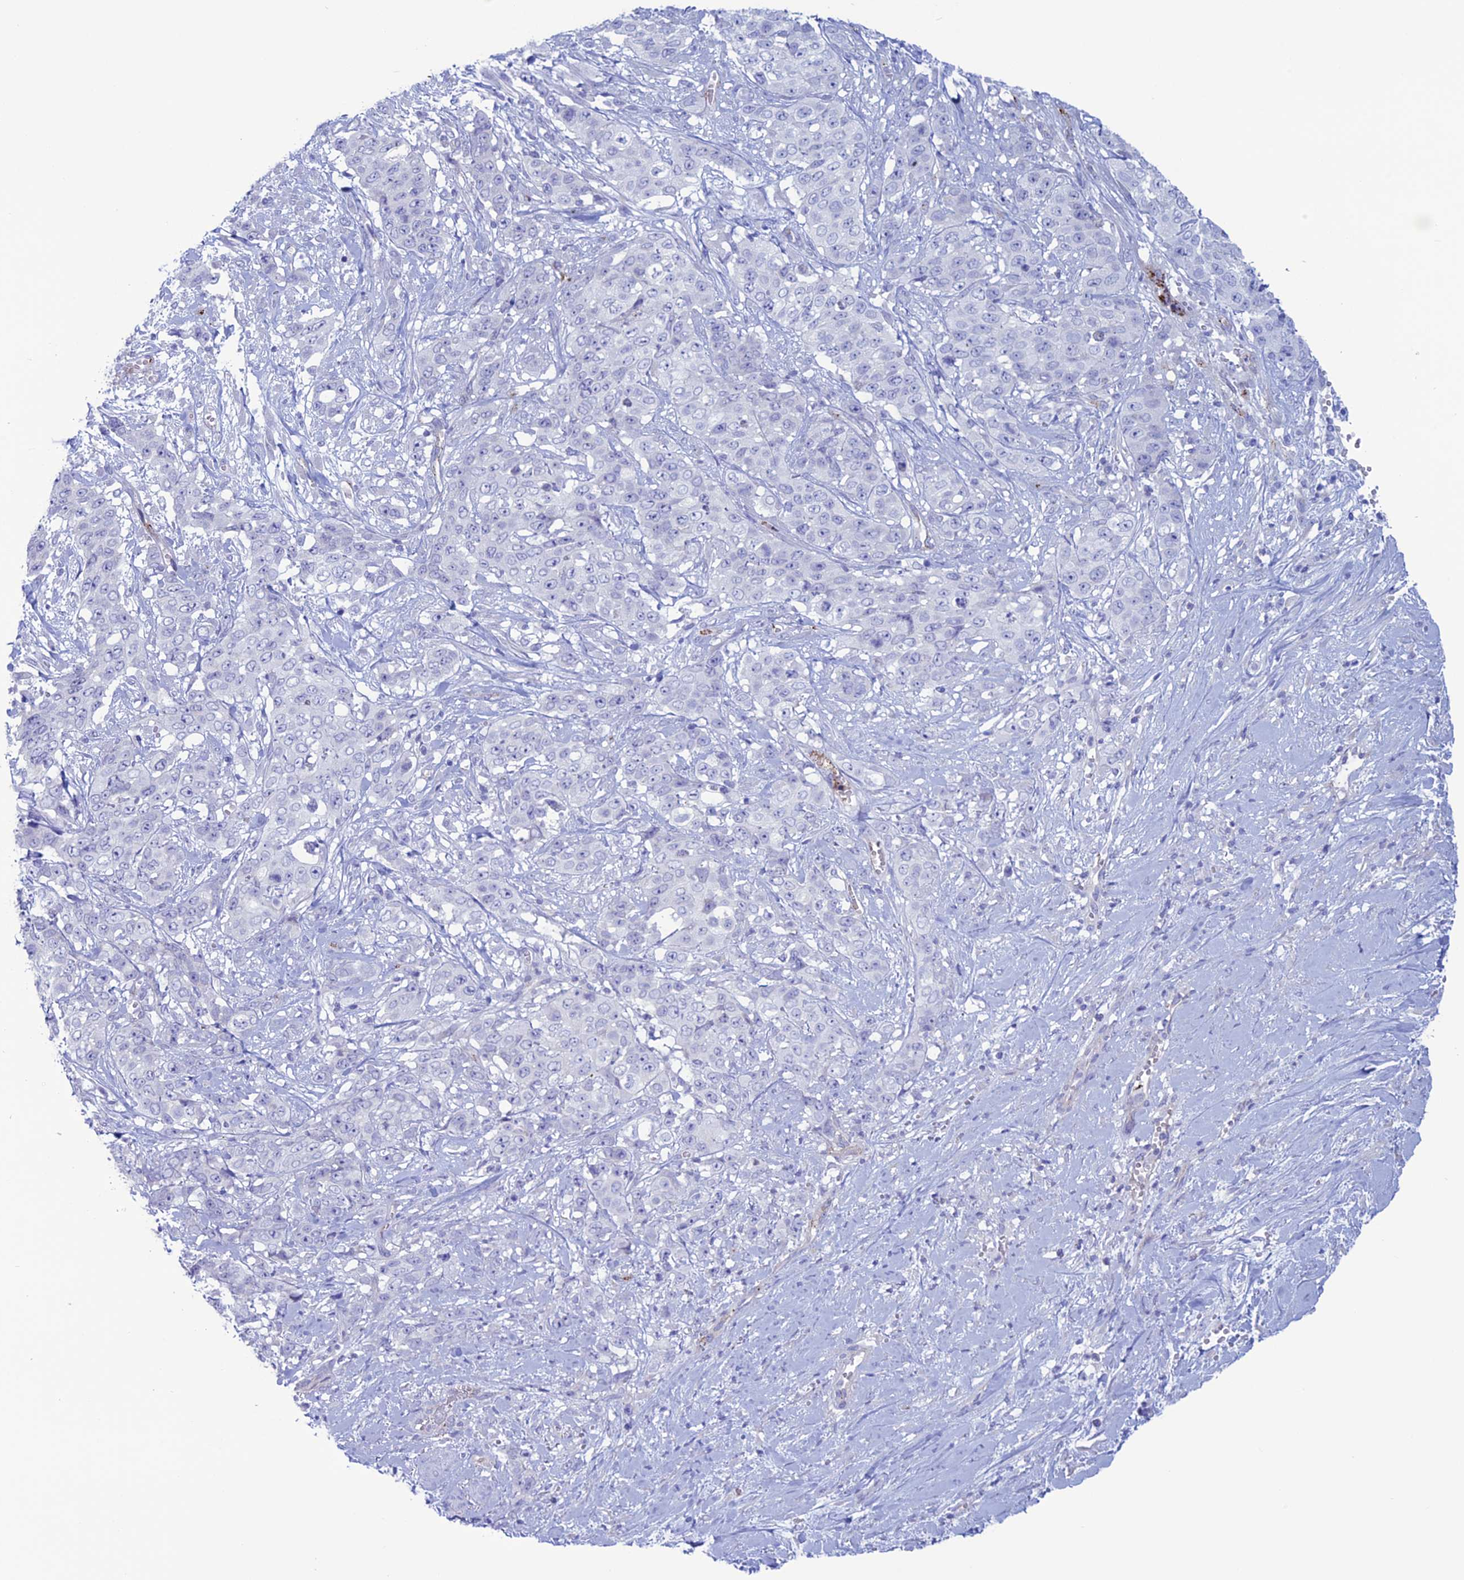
{"staining": {"intensity": "negative", "quantity": "none", "location": "none"}, "tissue": "stomach cancer", "cell_type": "Tumor cells", "image_type": "cancer", "snomed": [{"axis": "morphology", "description": "Adenocarcinoma, NOS"}, {"axis": "topography", "description": "Stomach, upper"}], "caption": "Immunohistochemistry of stomach cancer (adenocarcinoma) exhibits no staining in tumor cells.", "gene": "CDC42EP5", "patient": {"sex": "male", "age": 62}}